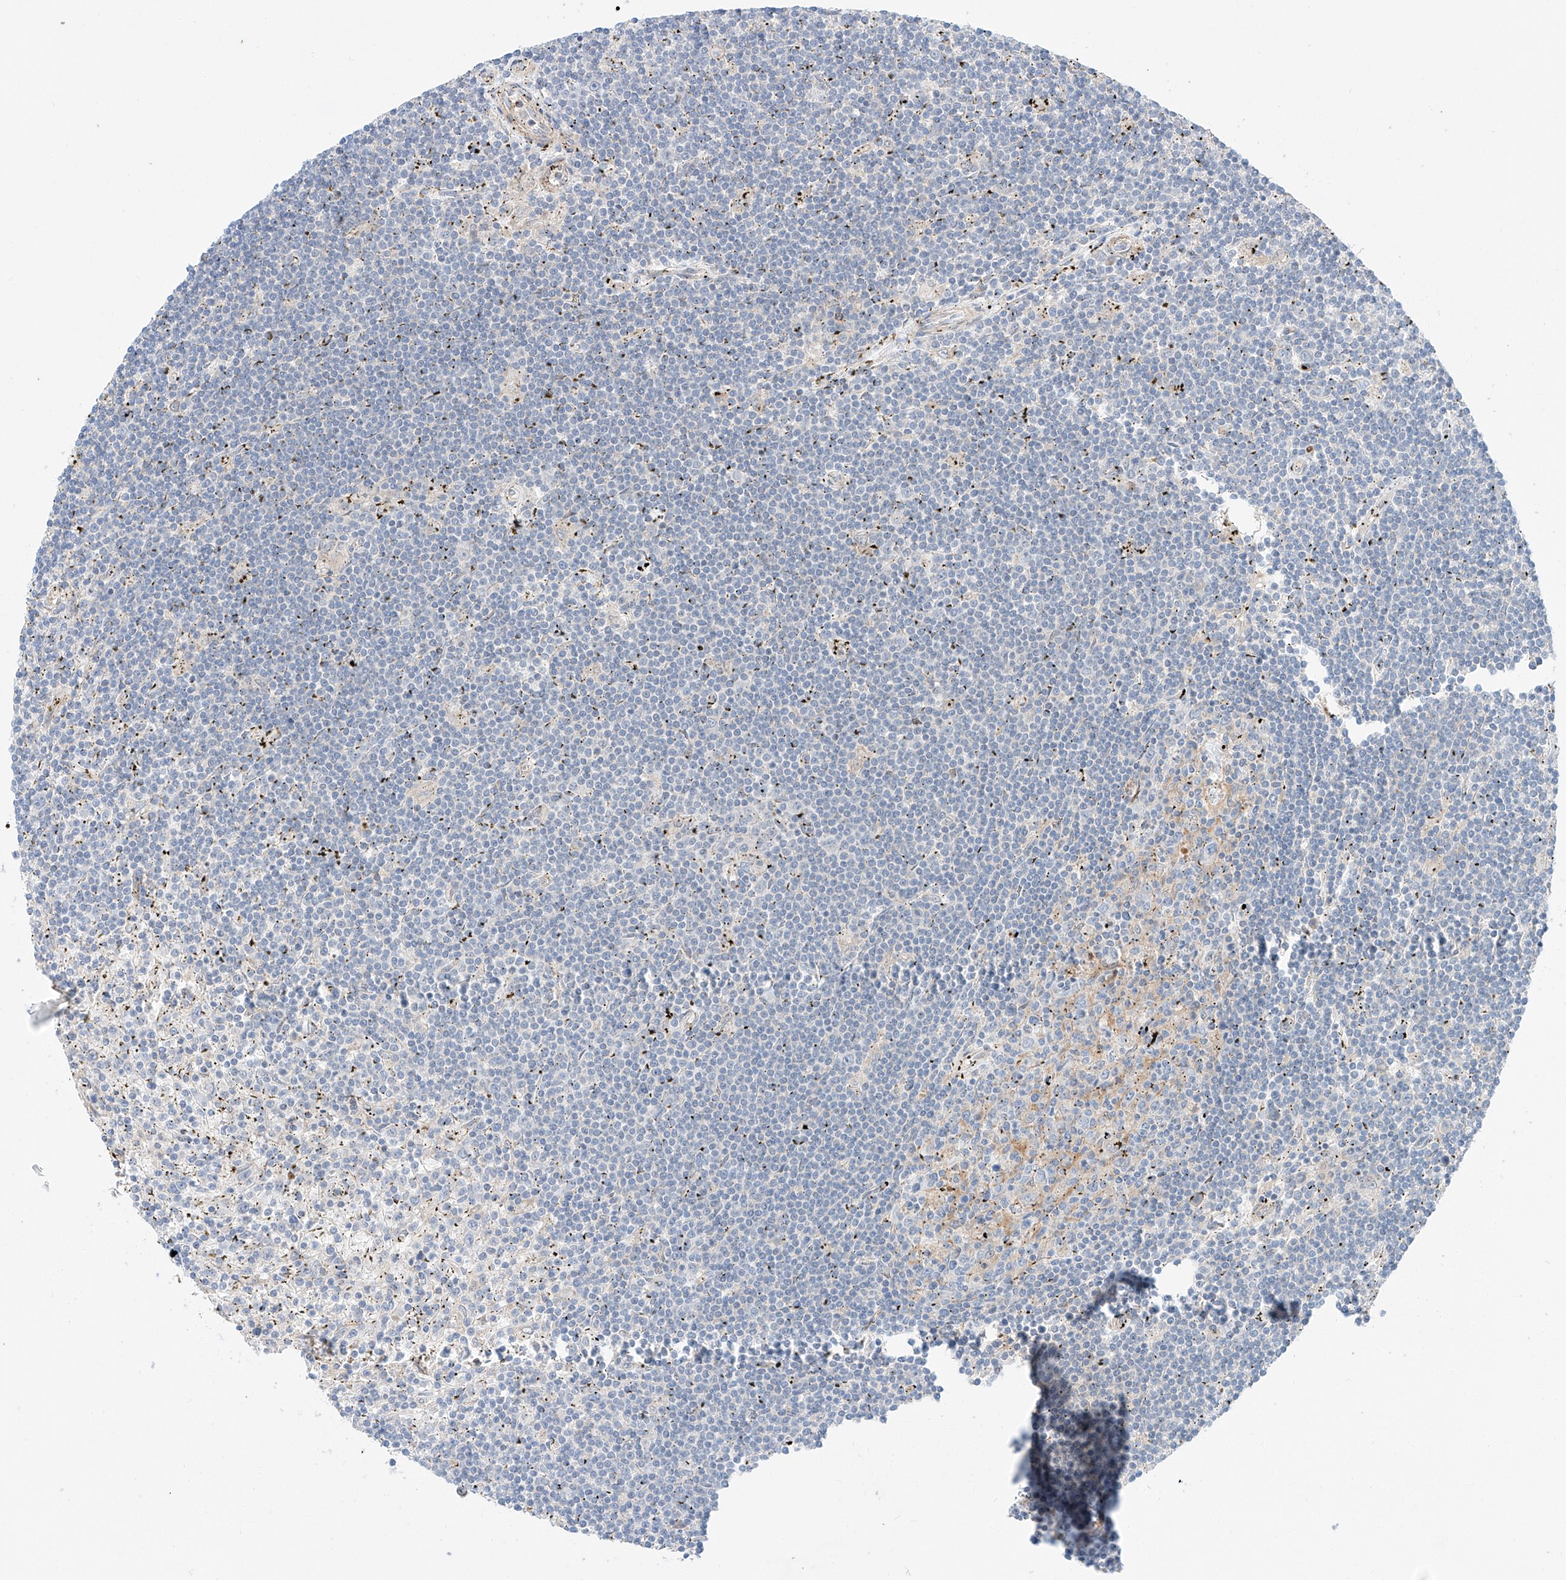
{"staining": {"intensity": "negative", "quantity": "none", "location": "none"}, "tissue": "lymphoma", "cell_type": "Tumor cells", "image_type": "cancer", "snomed": [{"axis": "morphology", "description": "Malignant lymphoma, non-Hodgkin's type, Low grade"}, {"axis": "topography", "description": "Spleen"}], "caption": "High magnification brightfield microscopy of lymphoma stained with DAB (3,3'-diaminobenzidine) (brown) and counterstained with hematoxylin (blue): tumor cells show no significant positivity. The staining was performed using DAB to visualize the protein expression in brown, while the nuclei were stained in blue with hematoxylin (Magnification: 20x).", "gene": "MINDY4", "patient": {"sex": "male", "age": 76}}